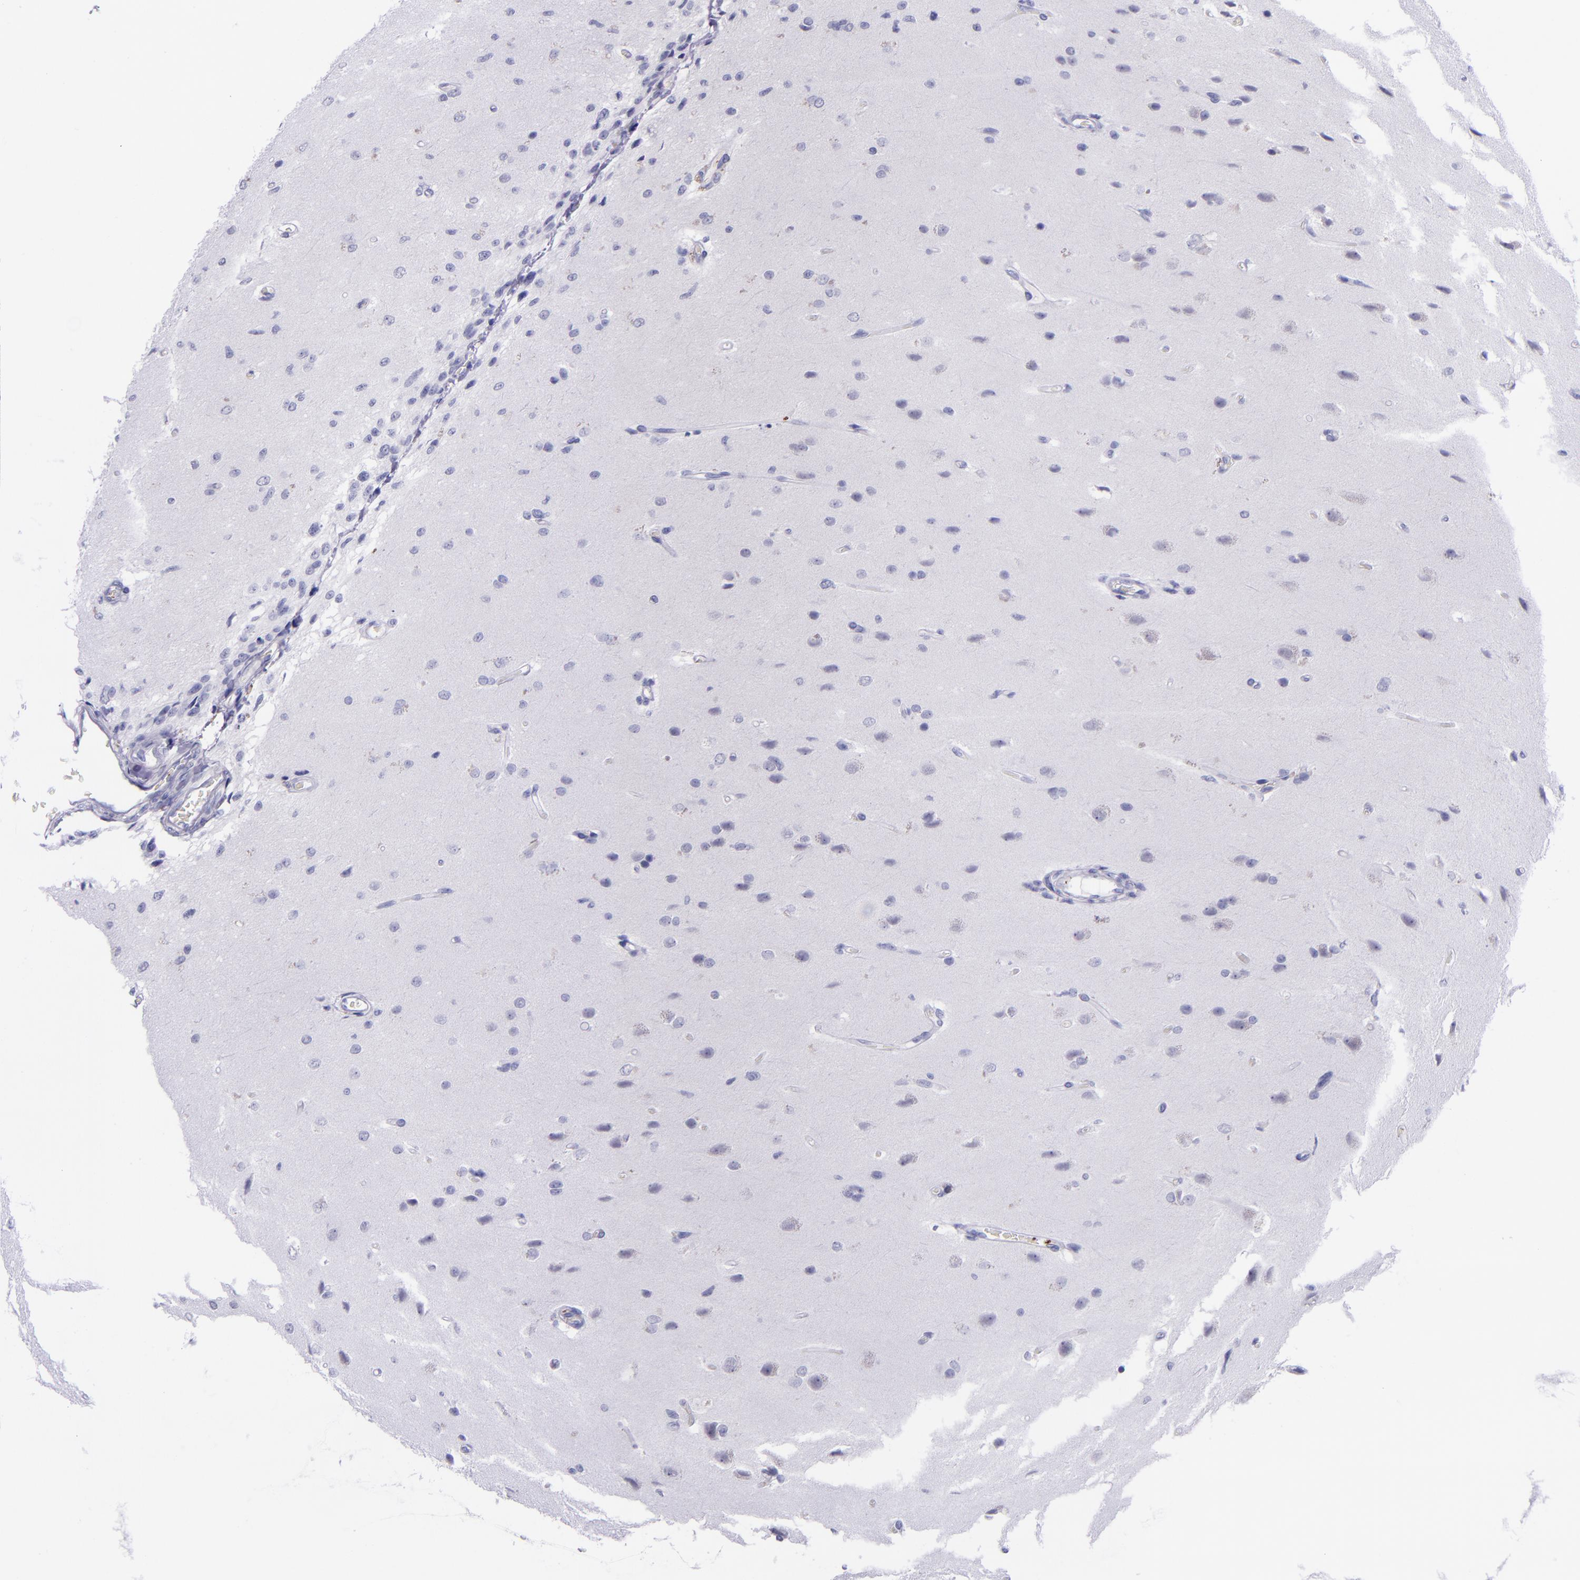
{"staining": {"intensity": "negative", "quantity": "none", "location": "none"}, "tissue": "glioma", "cell_type": "Tumor cells", "image_type": "cancer", "snomed": [{"axis": "morphology", "description": "Glioma, malignant, High grade"}, {"axis": "topography", "description": "Brain"}], "caption": "Immunohistochemistry photomicrograph of neoplastic tissue: human malignant glioma (high-grade) stained with DAB reveals no significant protein positivity in tumor cells. (Stains: DAB (3,3'-diaminobenzidine) immunohistochemistry with hematoxylin counter stain, Microscopy: brightfield microscopy at high magnification).", "gene": "SELE", "patient": {"sex": "male", "age": 68}}